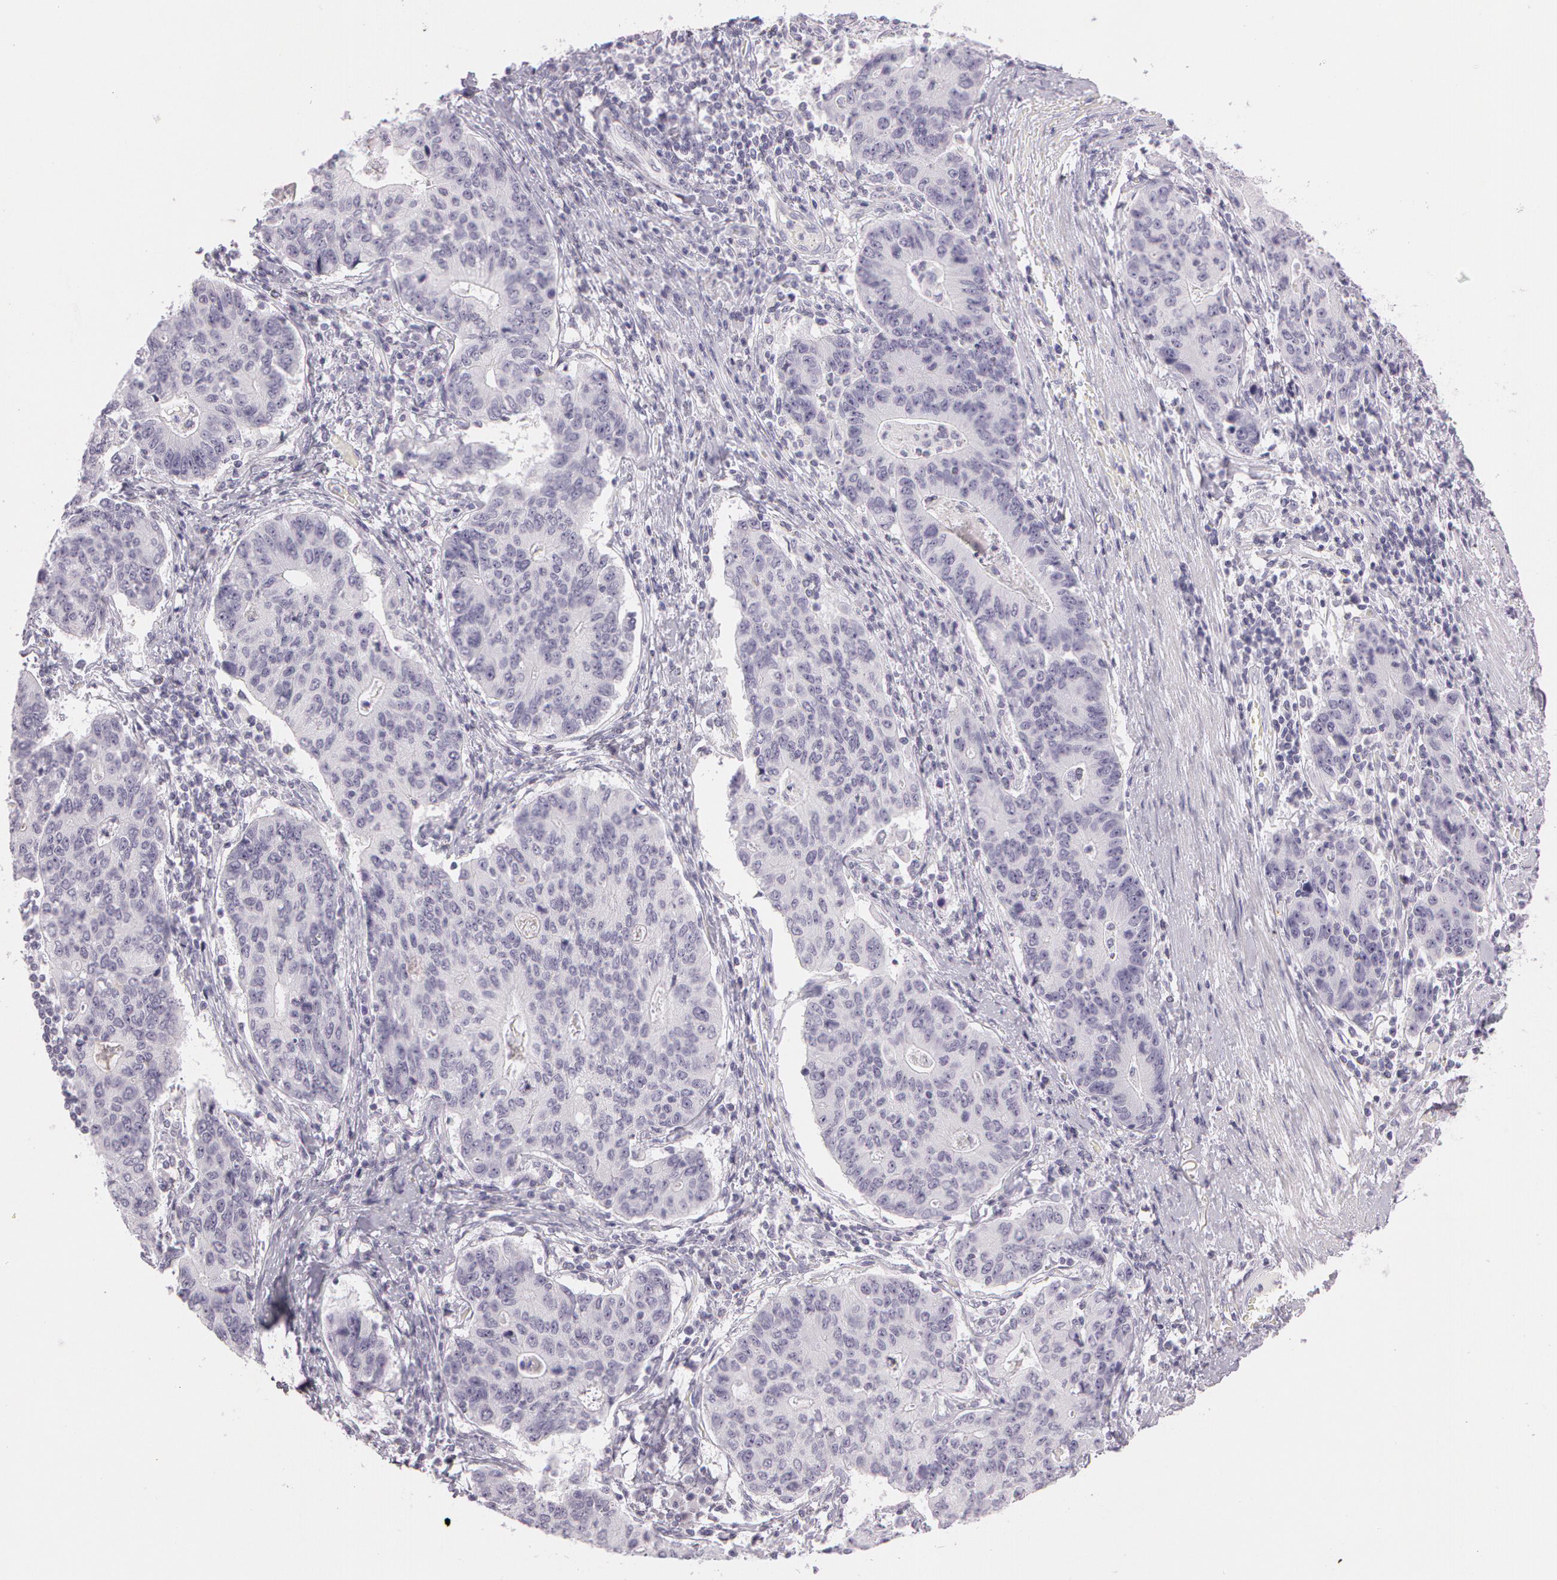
{"staining": {"intensity": "negative", "quantity": "none", "location": "none"}, "tissue": "stomach cancer", "cell_type": "Tumor cells", "image_type": "cancer", "snomed": [{"axis": "morphology", "description": "Adenocarcinoma, NOS"}, {"axis": "topography", "description": "Esophagus"}, {"axis": "topography", "description": "Stomach"}], "caption": "Stomach cancer (adenocarcinoma) was stained to show a protein in brown. There is no significant expression in tumor cells.", "gene": "OTC", "patient": {"sex": "male", "age": 74}}